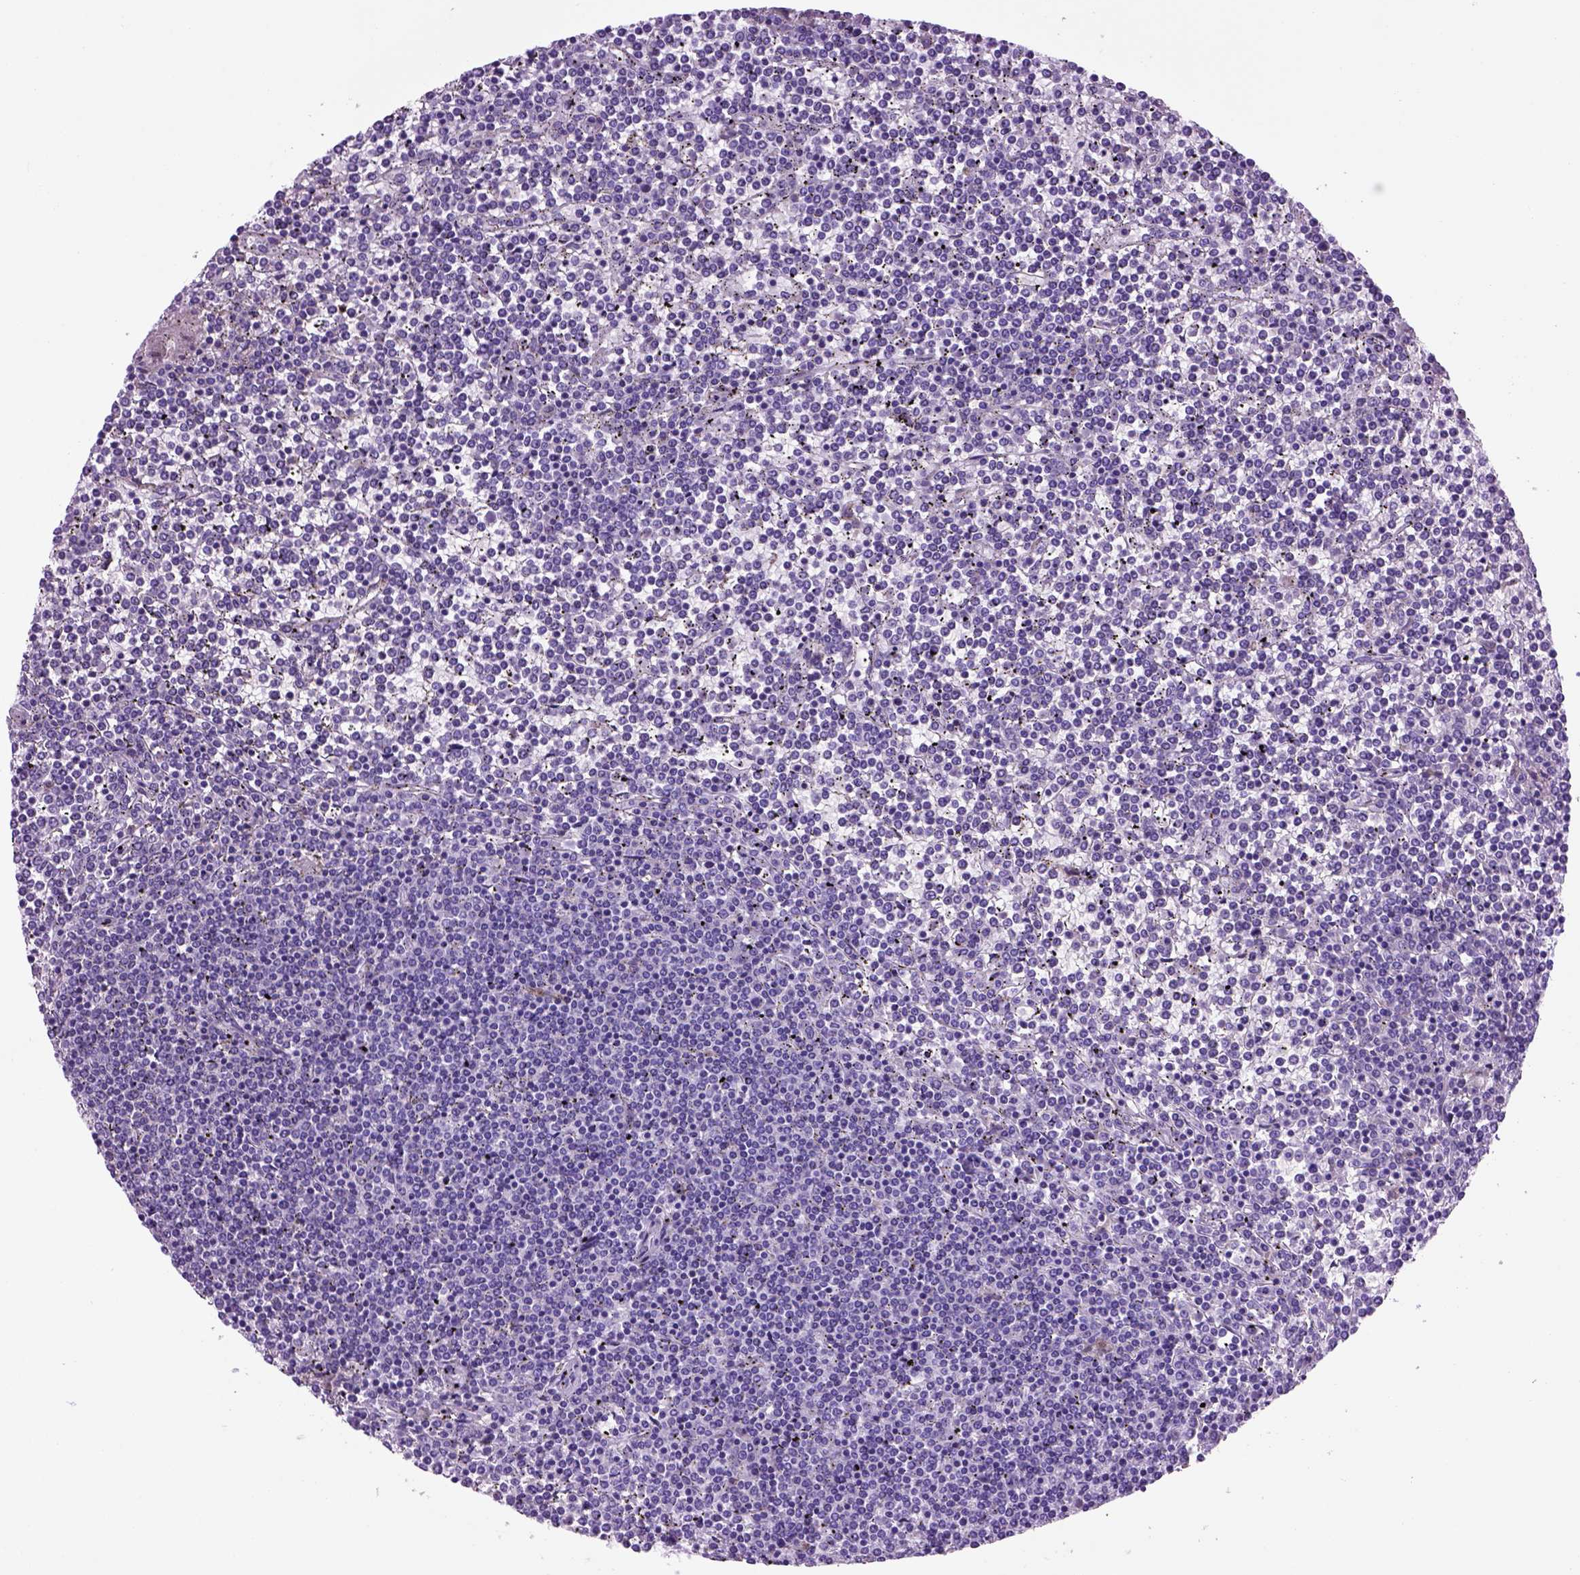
{"staining": {"intensity": "negative", "quantity": "none", "location": "none"}, "tissue": "lymphoma", "cell_type": "Tumor cells", "image_type": "cancer", "snomed": [{"axis": "morphology", "description": "Malignant lymphoma, non-Hodgkin's type, Low grade"}, {"axis": "topography", "description": "Spleen"}], "caption": "Photomicrograph shows no protein positivity in tumor cells of lymphoma tissue.", "gene": "HHIPL2", "patient": {"sex": "female", "age": 19}}